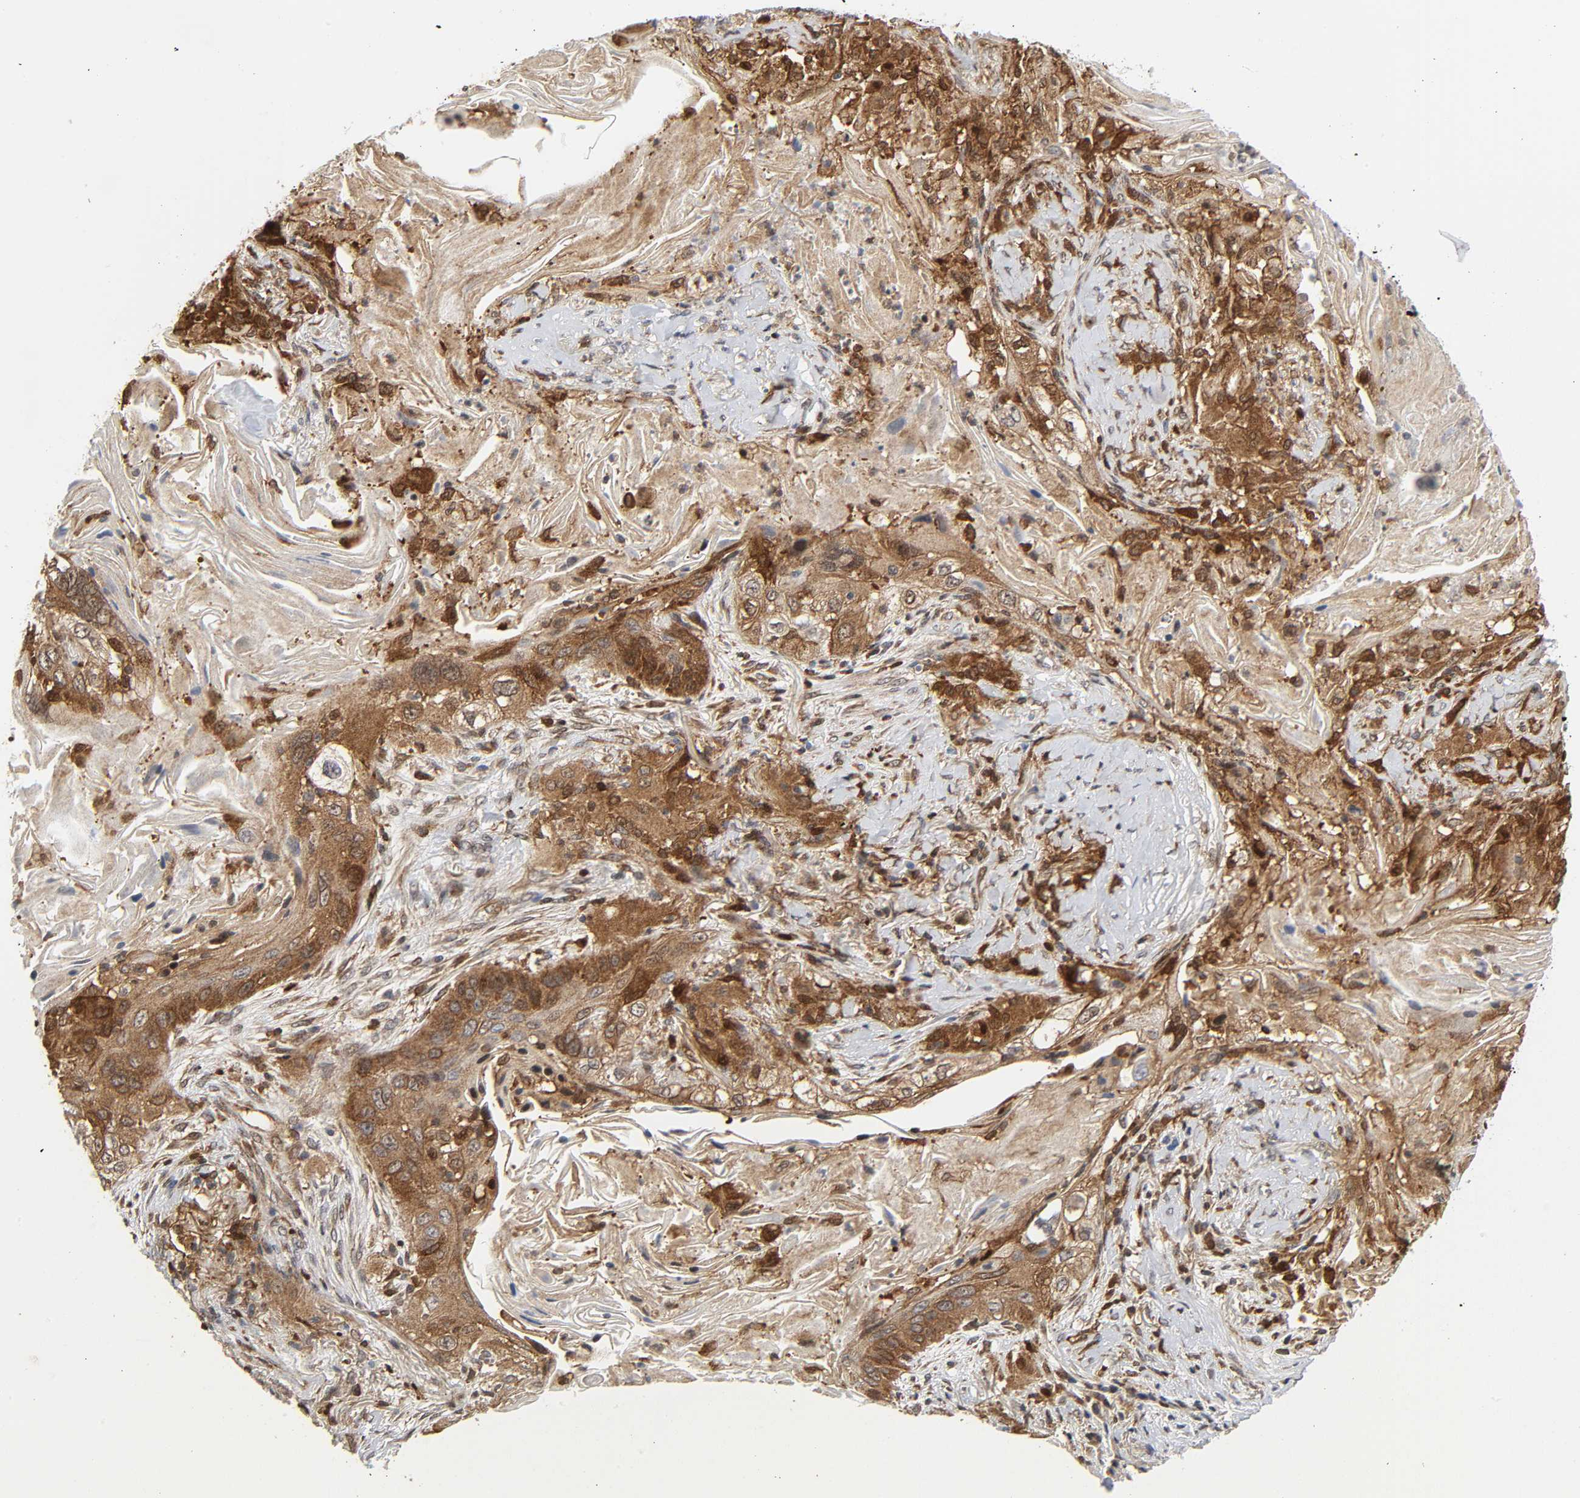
{"staining": {"intensity": "moderate", "quantity": ">75%", "location": "cytoplasmic/membranous"}, "tissue": "lung cancer", "cell_type": "Tumor cells", "image_type": "cancer", "snomed": [{"axis": "morphology", "description": "Squamous cell carcinoma, NOS"}, {"axis": "topography", "description": "Lung"}], "caption": "Squamous cell carcinoma (lung) was stained to show a protein in brown. There is medium levels of moderate cytoplasmic/membranous positivity in about >75% of tumor cells. Ihc stains the protein in brown and the nuclei are stained blue.", "gene": "MAPK1", "patient": {"sex": "female", "age": 67}}